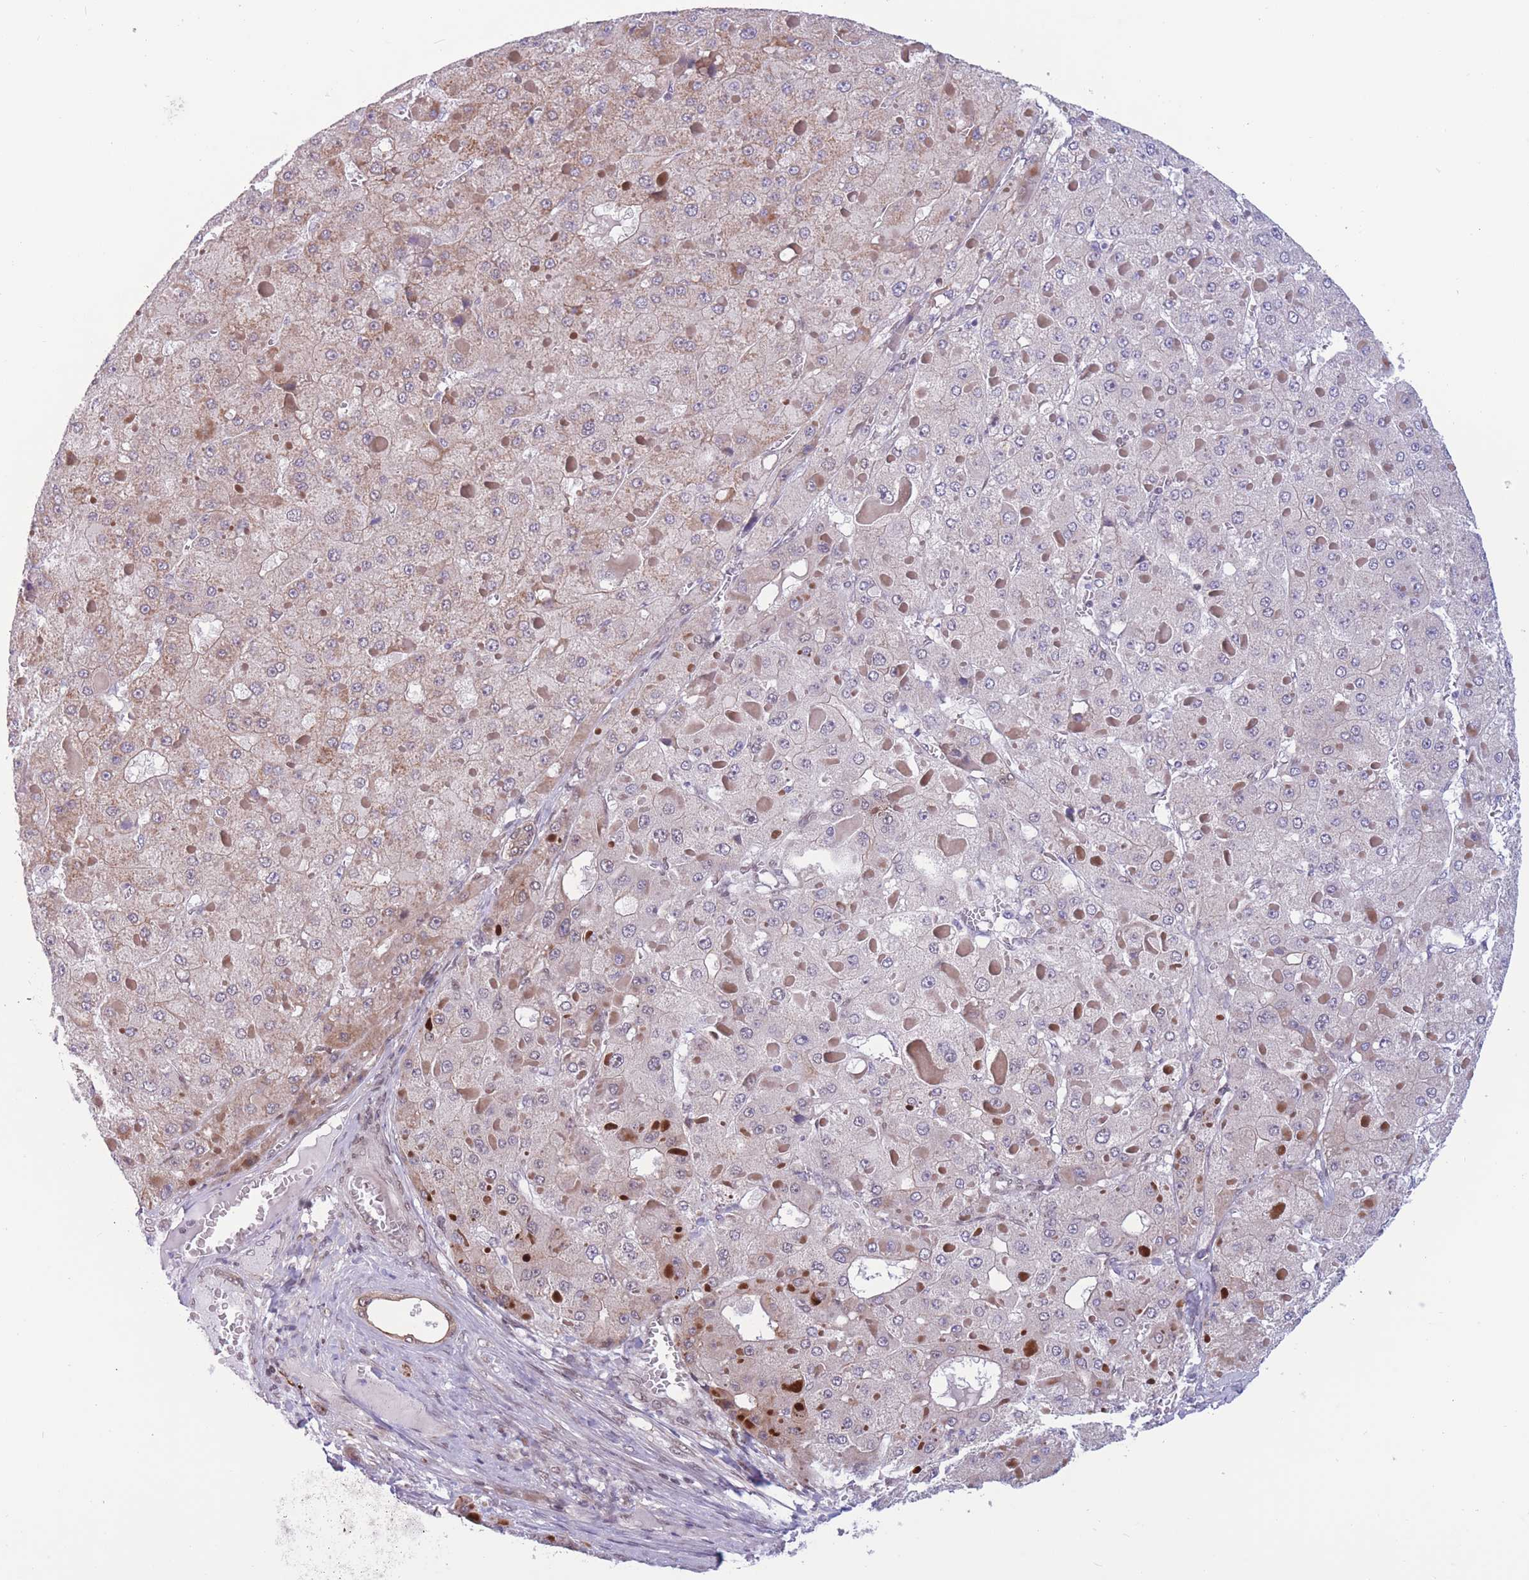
{"staining": {"intensity": "negative", "quantity": "none", "location": "none"}, "tissue": "liver cancer", "cell_type": "Tumor cells", "image_type": "cancer", "snomed": [{"axis": "morphology", "description": "Carcinoma, Hepatocellular, NOS"}, {"axis": "topography", "description": "Liver"}], "caption": "Micrograph shows no significant protein positivity in tumor cells of liver hepatocellular carcinoma.", "gene": "BCL9L", "patient": {"sex": "female", "age": 73}}